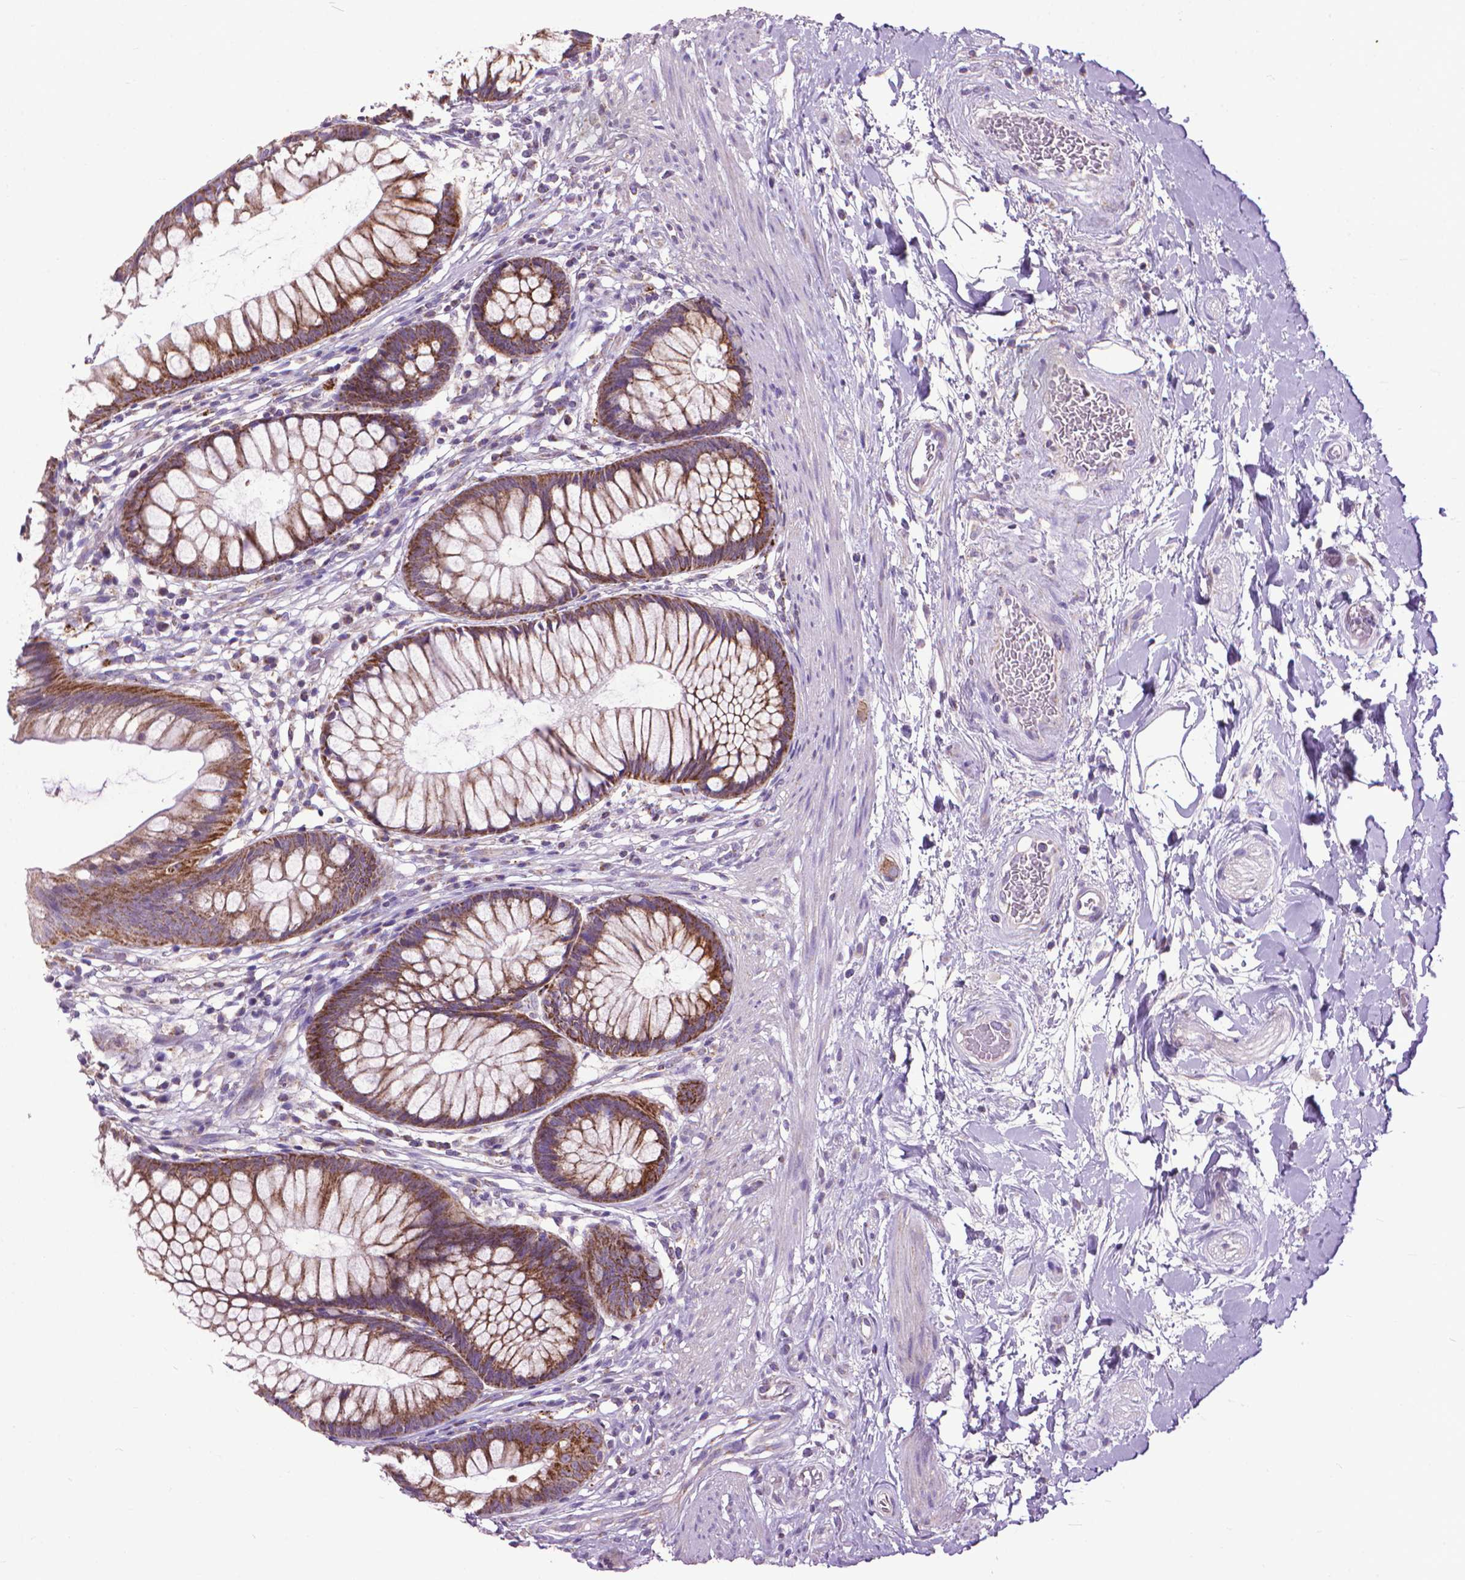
{"staining": {"intensity": "strong", "quantity": ">75%", "location": "cytoplasmic/membranous"}, "tissue": "rectum", "cell_type": "Glandular cells", "image_type": "normal", "snomed": [{"axis": "morphology", "description": "Normal tissue, NOS"}, {"axis": "topography", "description": "Smooth muscle"}, {"axis": "topography", "description": "Rectum"}], "caption": "Rectum stained with DAB (3,3'-diaminobenzidine) IHC demonstrates high levels of strong cytoplasmic/membranous expression in about >75% of glandular cells. The staining was performed using DAB (3,3'-diaminobenzidine), with brown indicating positive protein expression. Nuclei are stained blue with hematoxylin.", "gene": "VDAC1", "patient": {"sex": "male", "age": 53}}